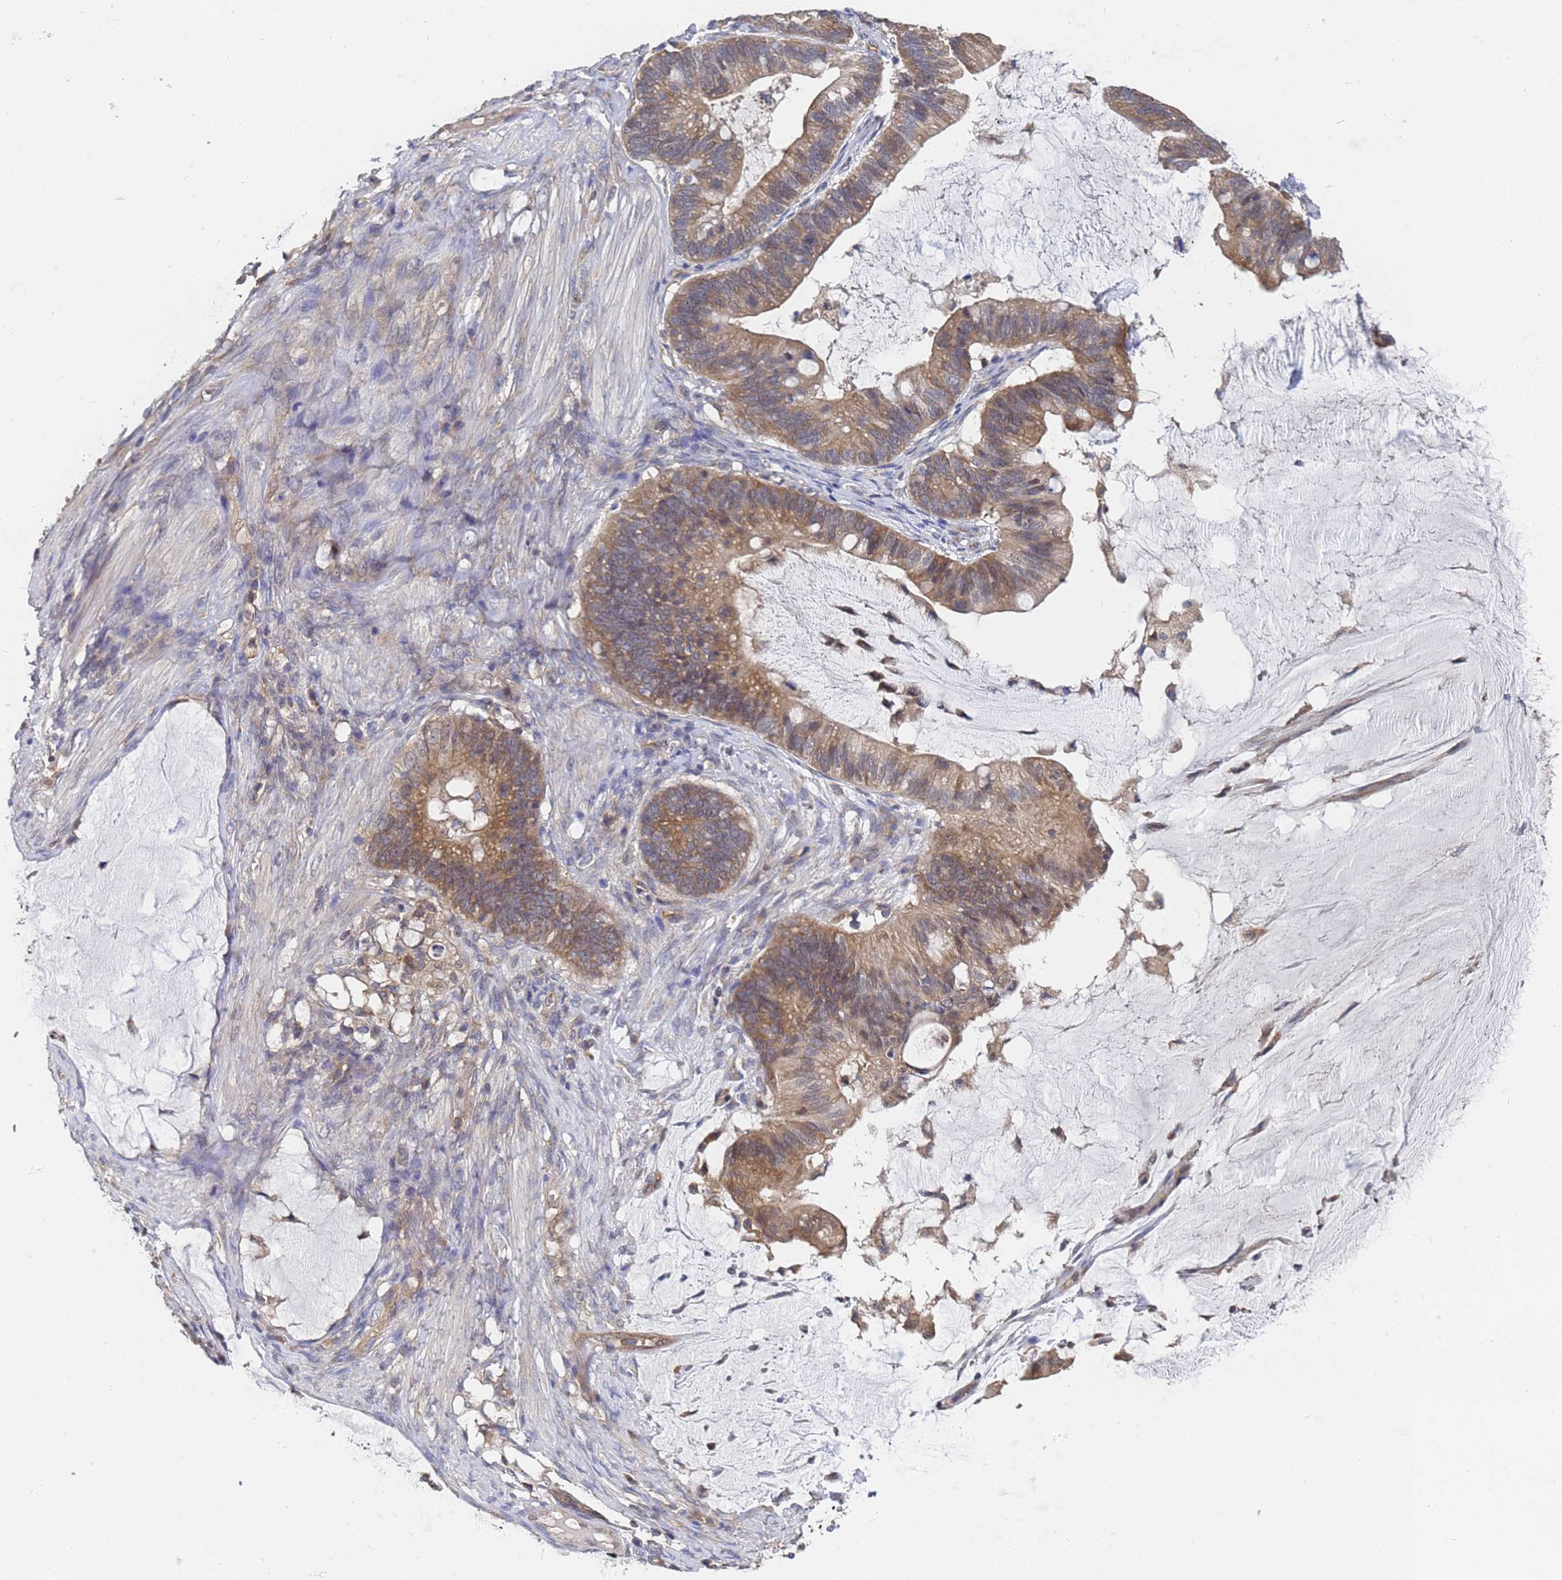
{"staining": {"intensity": "moderate", "quantity": ">75%", "location": "cytoplasmic/membranous"}, "tissue": "ovarian cancer", "cell_type": "Tumor cells", "image_type": "cancer", "snomed": [{"axis": "morphology", "description": "Cystadenocarcinoma, mucinous, NOS"}, {"axis": "topography", "description": "Ovary"}], "caption": "Tumor cells show medium levels of moderate cytoplasmic/membranous expression in approximately >75% of cells in human ovarian cancer.", "gene": "ALS2CL", "patient": {"sex": "female", "age": 61}}